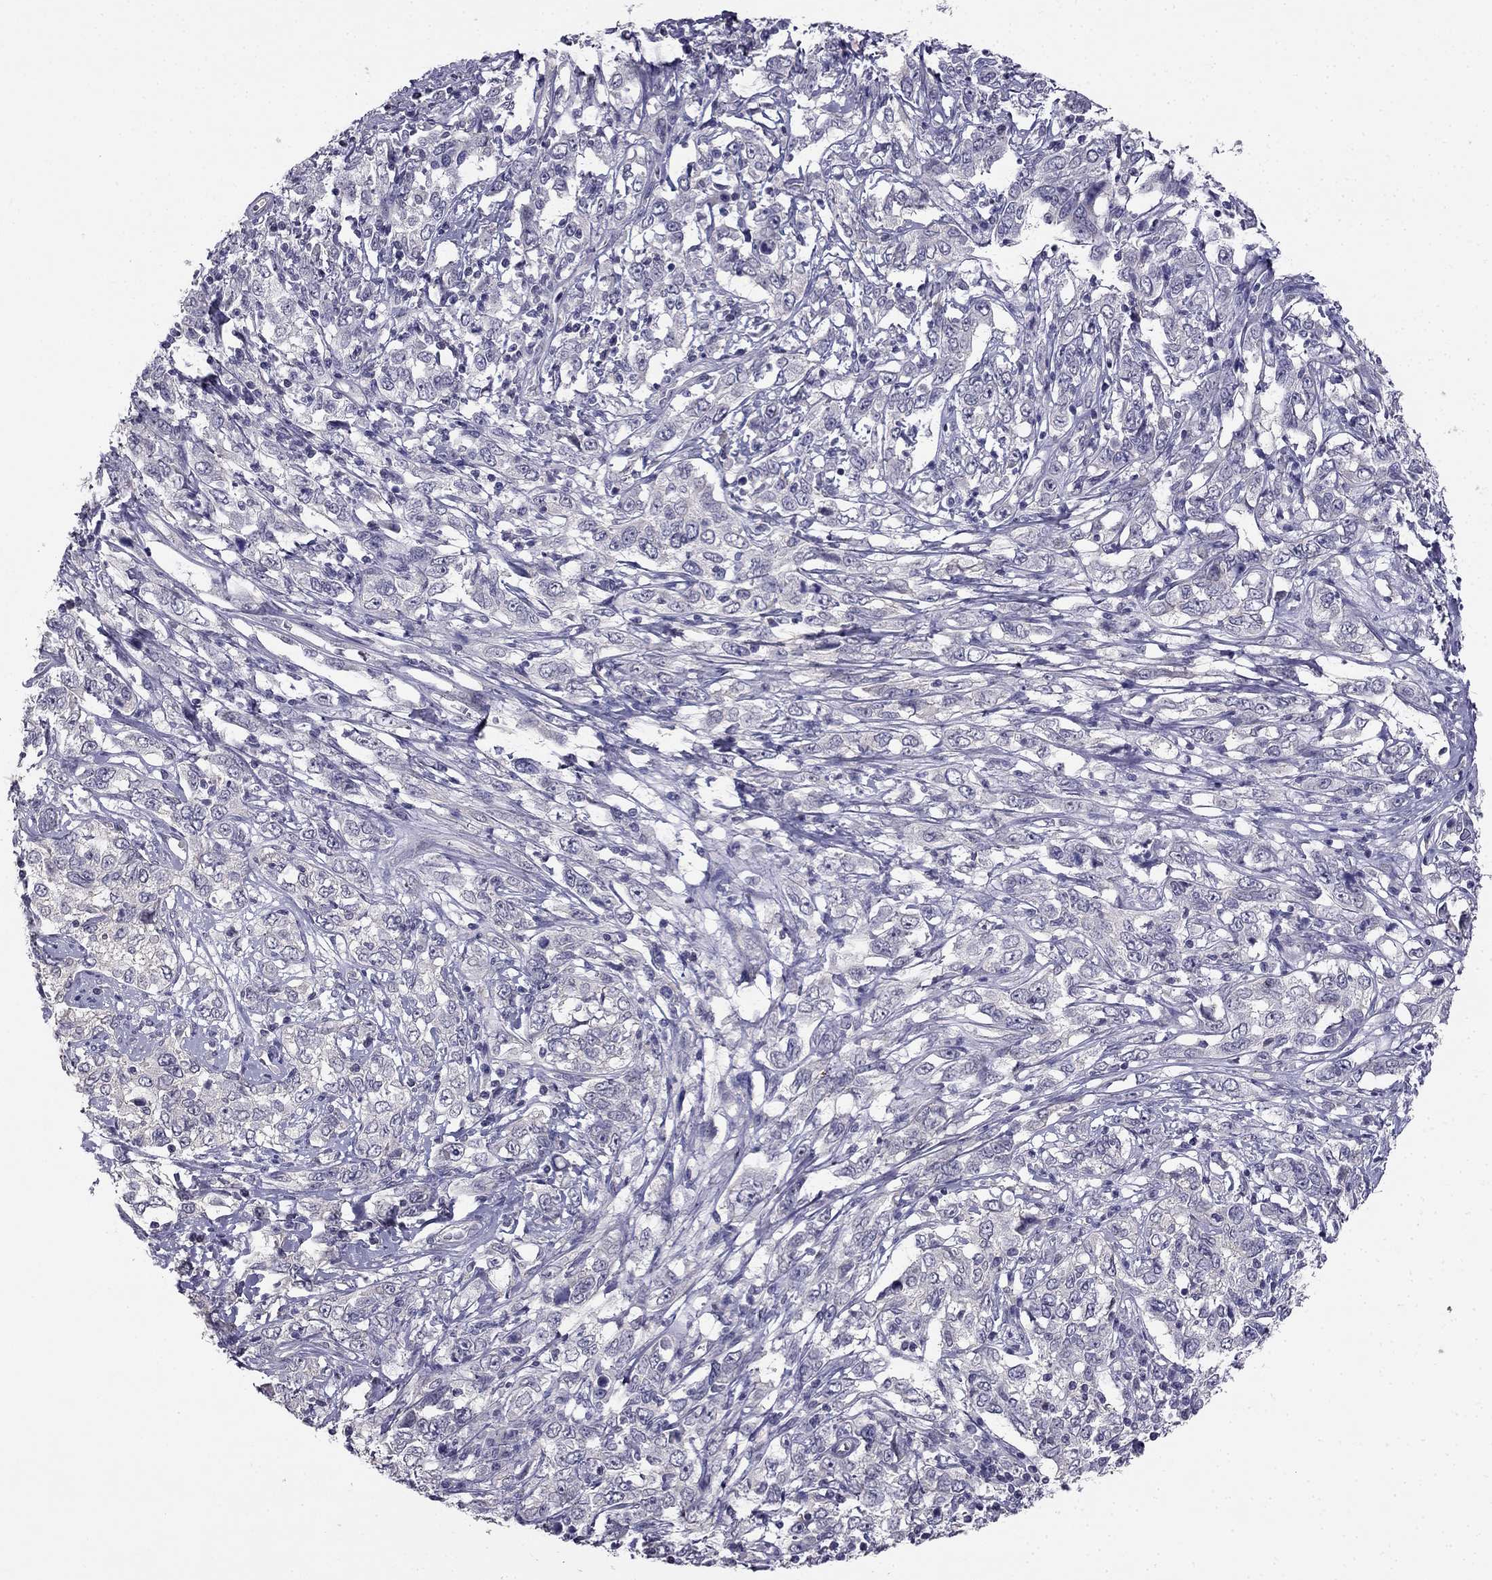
{"staining": {"intensity": "negative", "quantity": "none", "location": "none"}, "tissue": "cervical cancer", "cell_type": "Tumor cells", "image_type": "cancer", "snomed": [{"axis": "morphology", "description": "Adenocarcinoma, NOS"}, {"axis": "topography", "description": "Cervix"}], "caption": "Tumor cells are negative for protein expression in human cervical adenocarcinoma. Nuclei are stained in blue.", "gene": "HSFX1", "patient": {"sex": "female", "age": 40}}